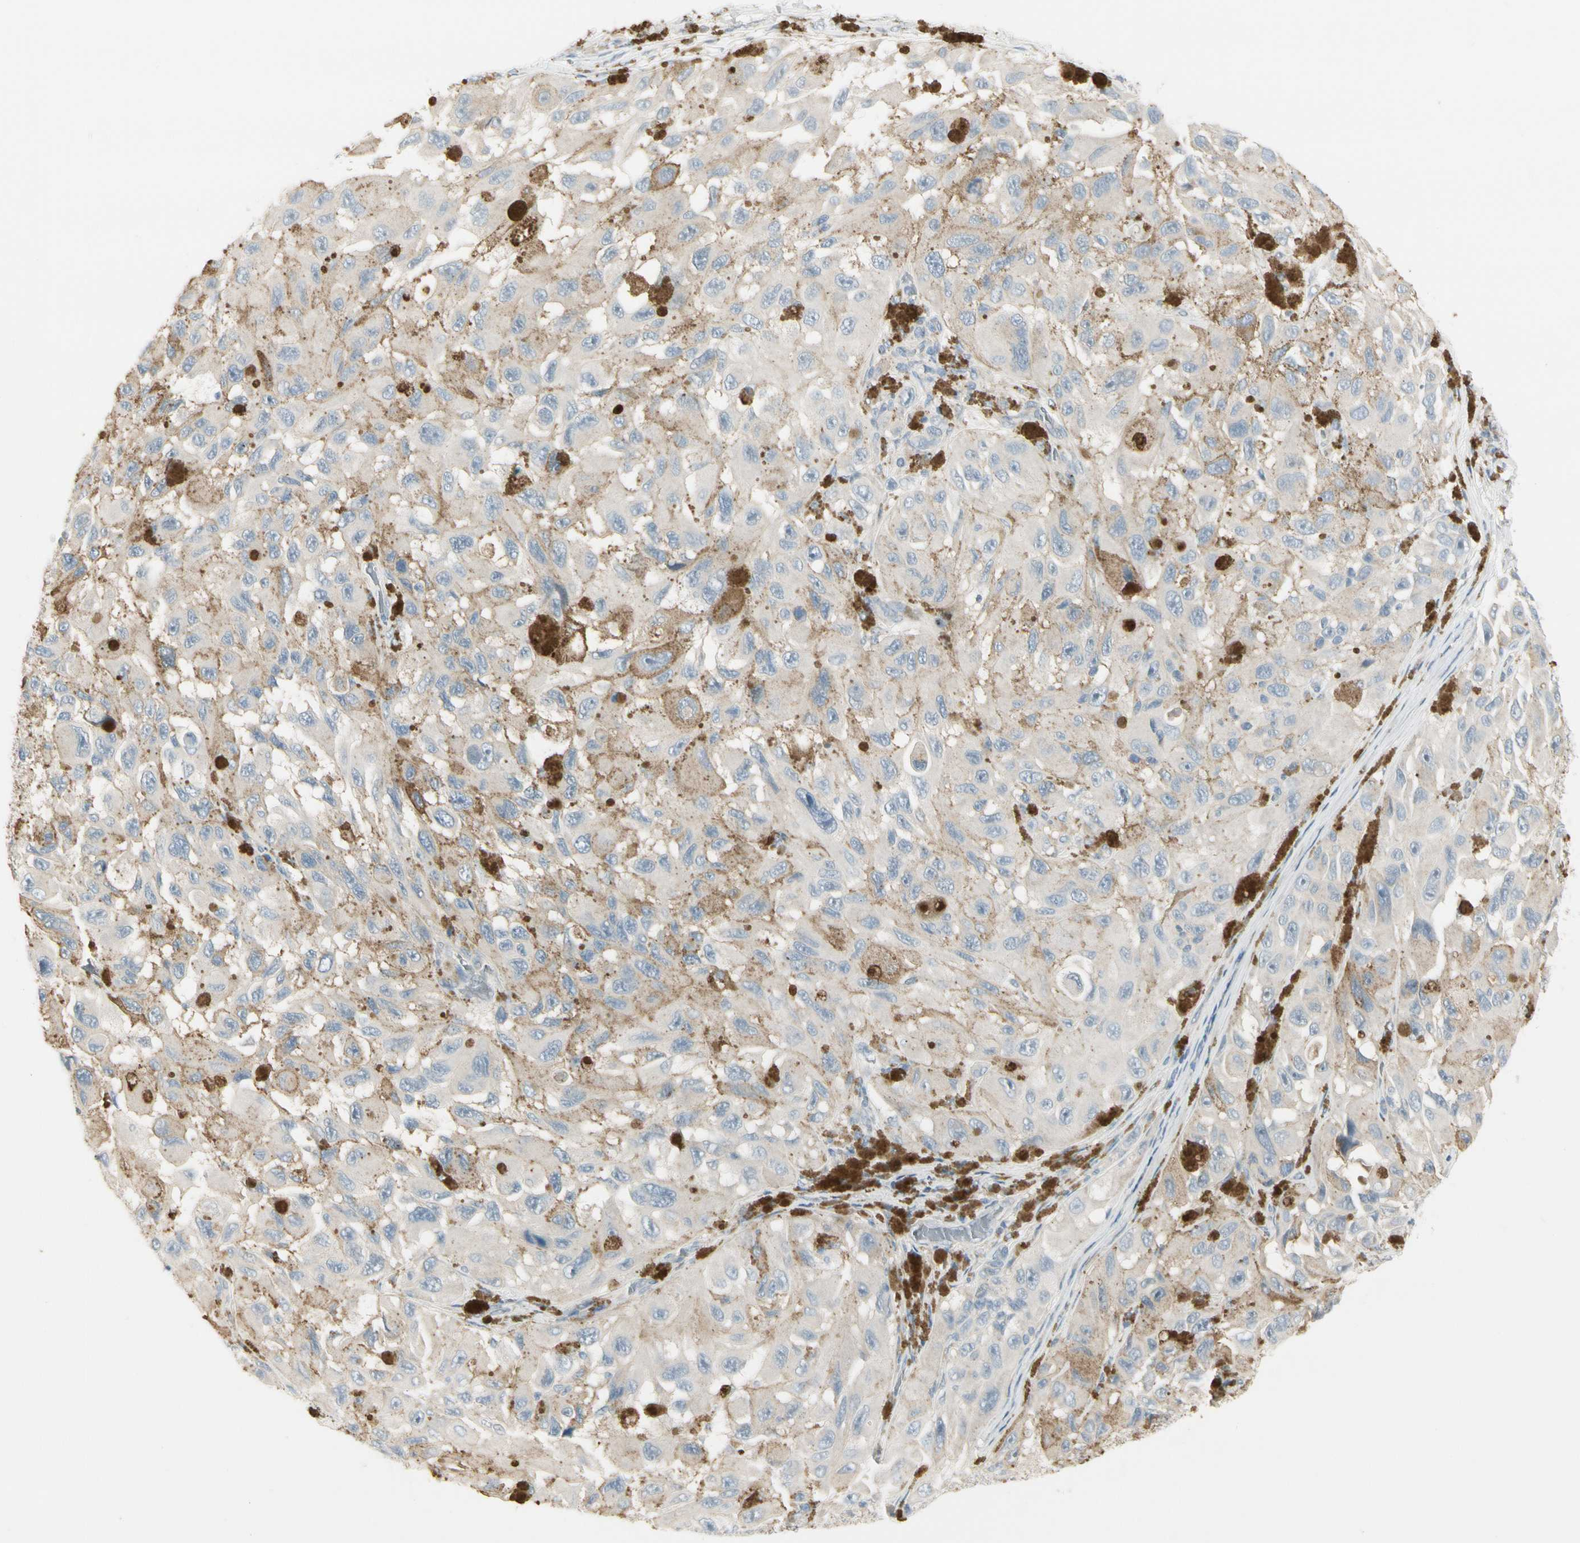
{"staining": {"intensity": "negative", "quantity": "none", "location": "none"}, "tissue": "melanoma", "cell_type": "Tumor cells", "image_type": "cancer", "snomed": [{"axis": "morphology", "description": "Malignant melanoma, NOS"}, {"axis": "topography", "description": "Skin"}], "caption": "Malignant melanoma was stained to show a protein in brown. There is no significant positivity in tumor cells.", "gene": "CYP2E1", "patient": {"sex": "female", "age": 73}}